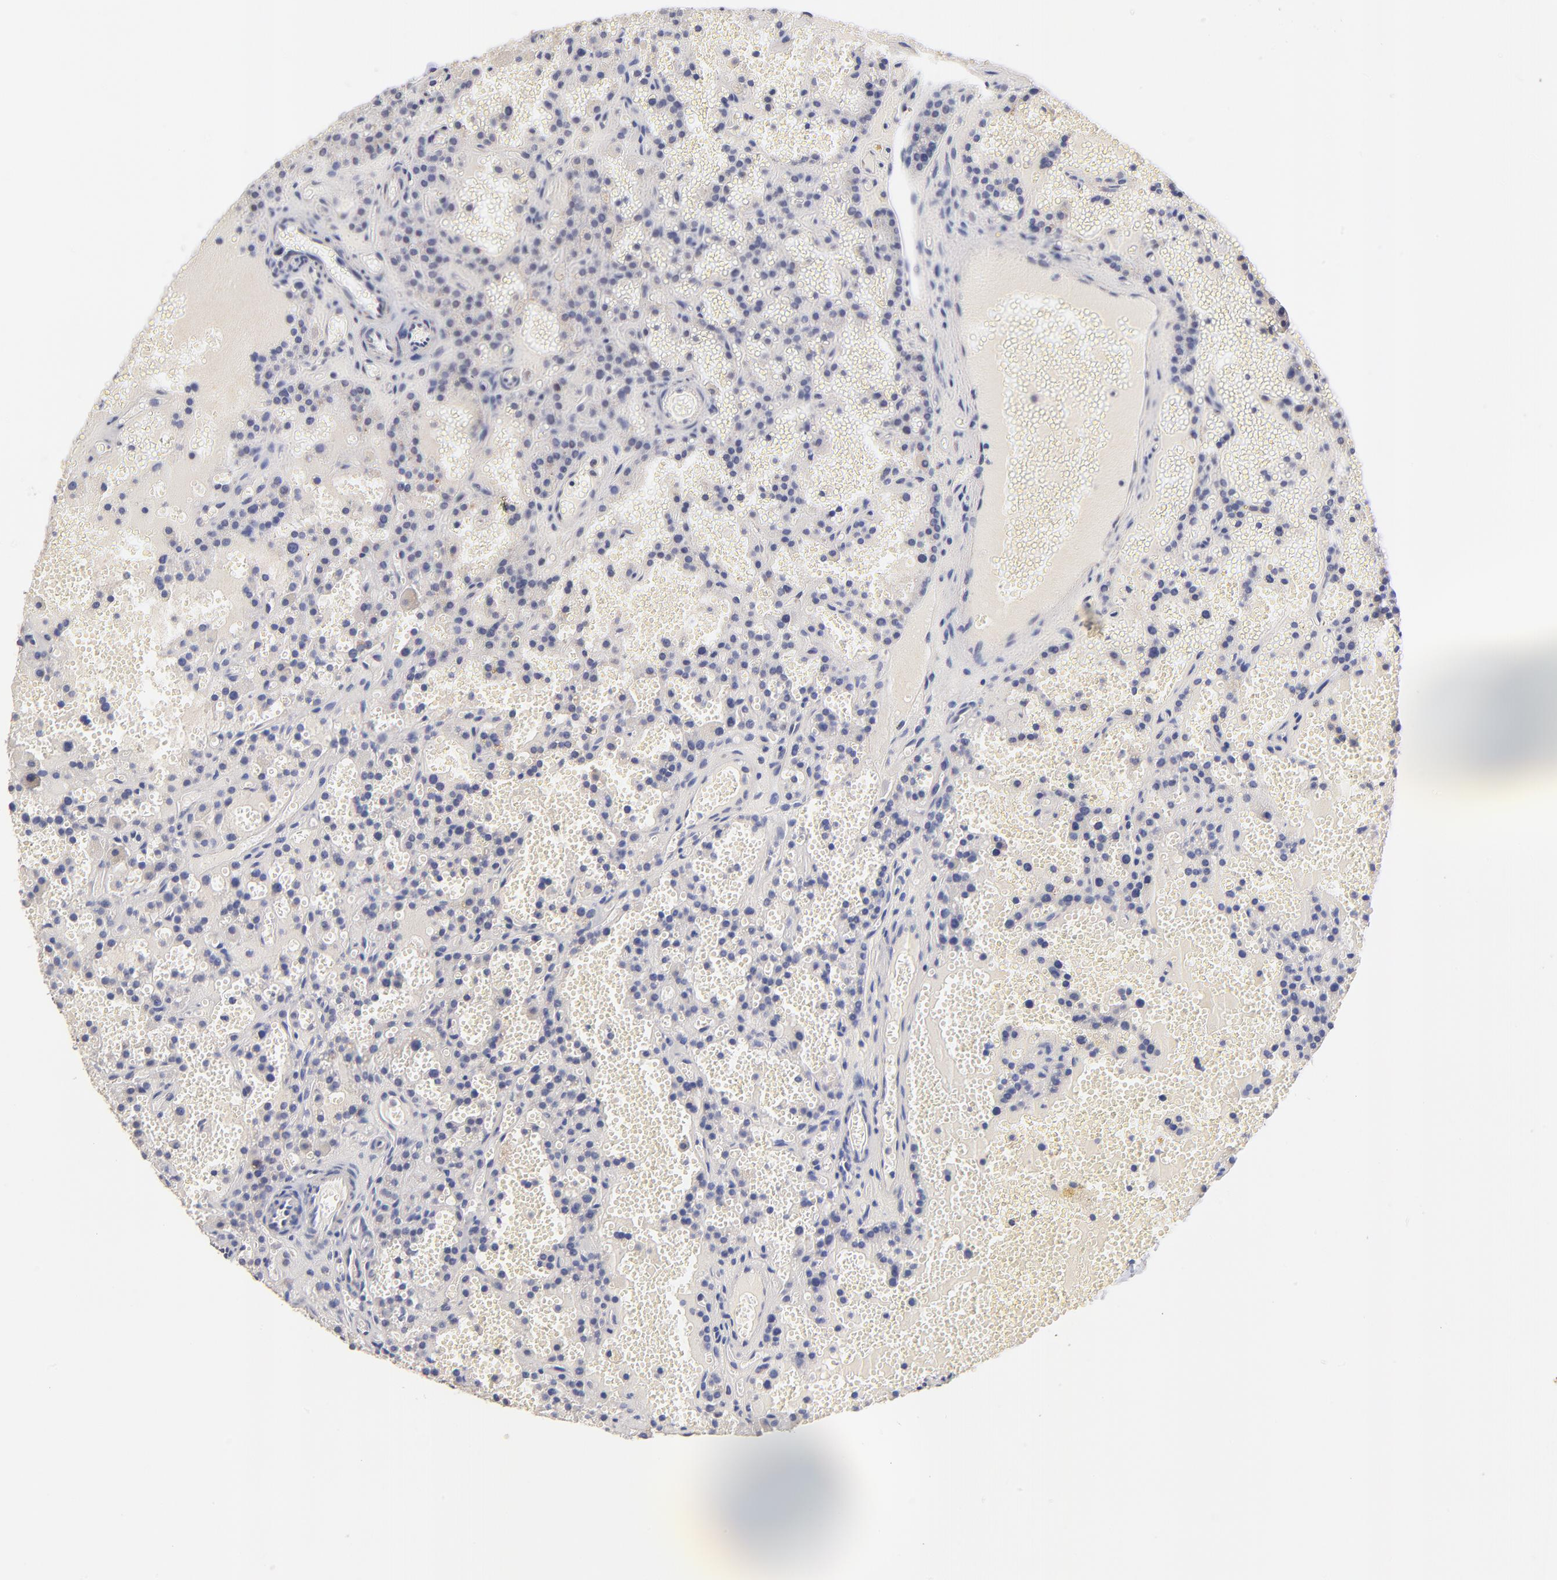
{"staining": {"intensity": "negative", "quantity": "none", "location": "none"}, "tissue": "parathyroid gland", "cell_type": "Glandular cells", "image_type": "normal", "snomed": [{"axis": "morphology", "description": "Normal tissue, NOS"}, {"axis": "topography", "description": "Parathyroid gland"}], "caption": "A photomicrograph of human parathyroid gland is negative for staining in glandular cells.", "gene": "HS3ST1", "patient": {"sex": "male", "age": 25}}